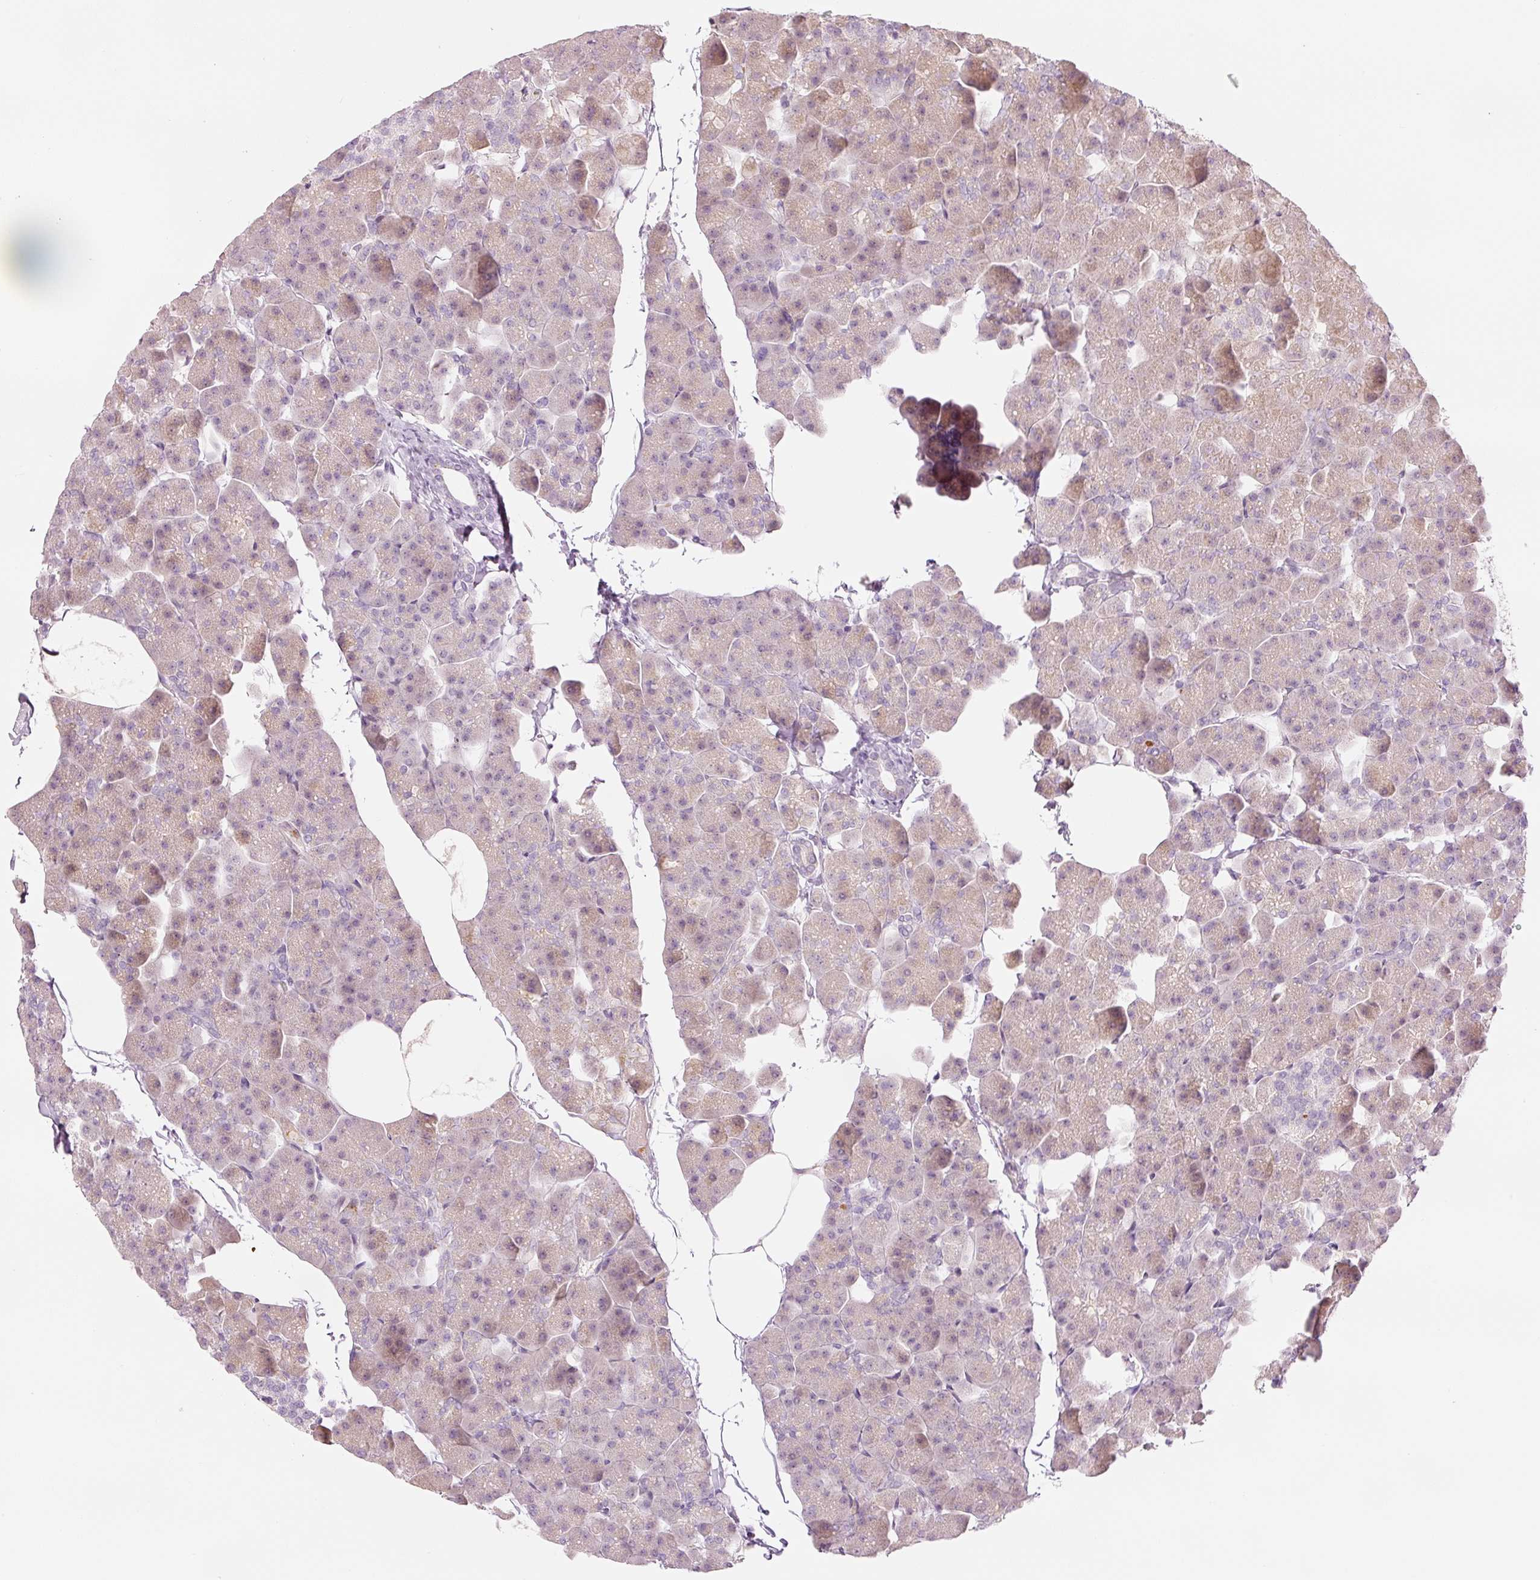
{"staining": {"intensity": "weak", "quantity": "25%-75%", "location": "cytoplasmic/membranous"}, "tissue": "pancreas", "cell_type": "Exocrine glandular cells", "image_type": "normal", "snomed": [{"axis": "morphology", "description": "Normal tissue, NOS"}, {"axis": "topography", "description": "Pancreas"}], "caption": "Unremarkable pancreas displays weak cytoplasmic/membranous positivity in about 25%-75% of exocrine glandular cells, visualized by immunohistochemistry.", "gene": "LECT2", "patient": {"sex": "male", "age": 35}}